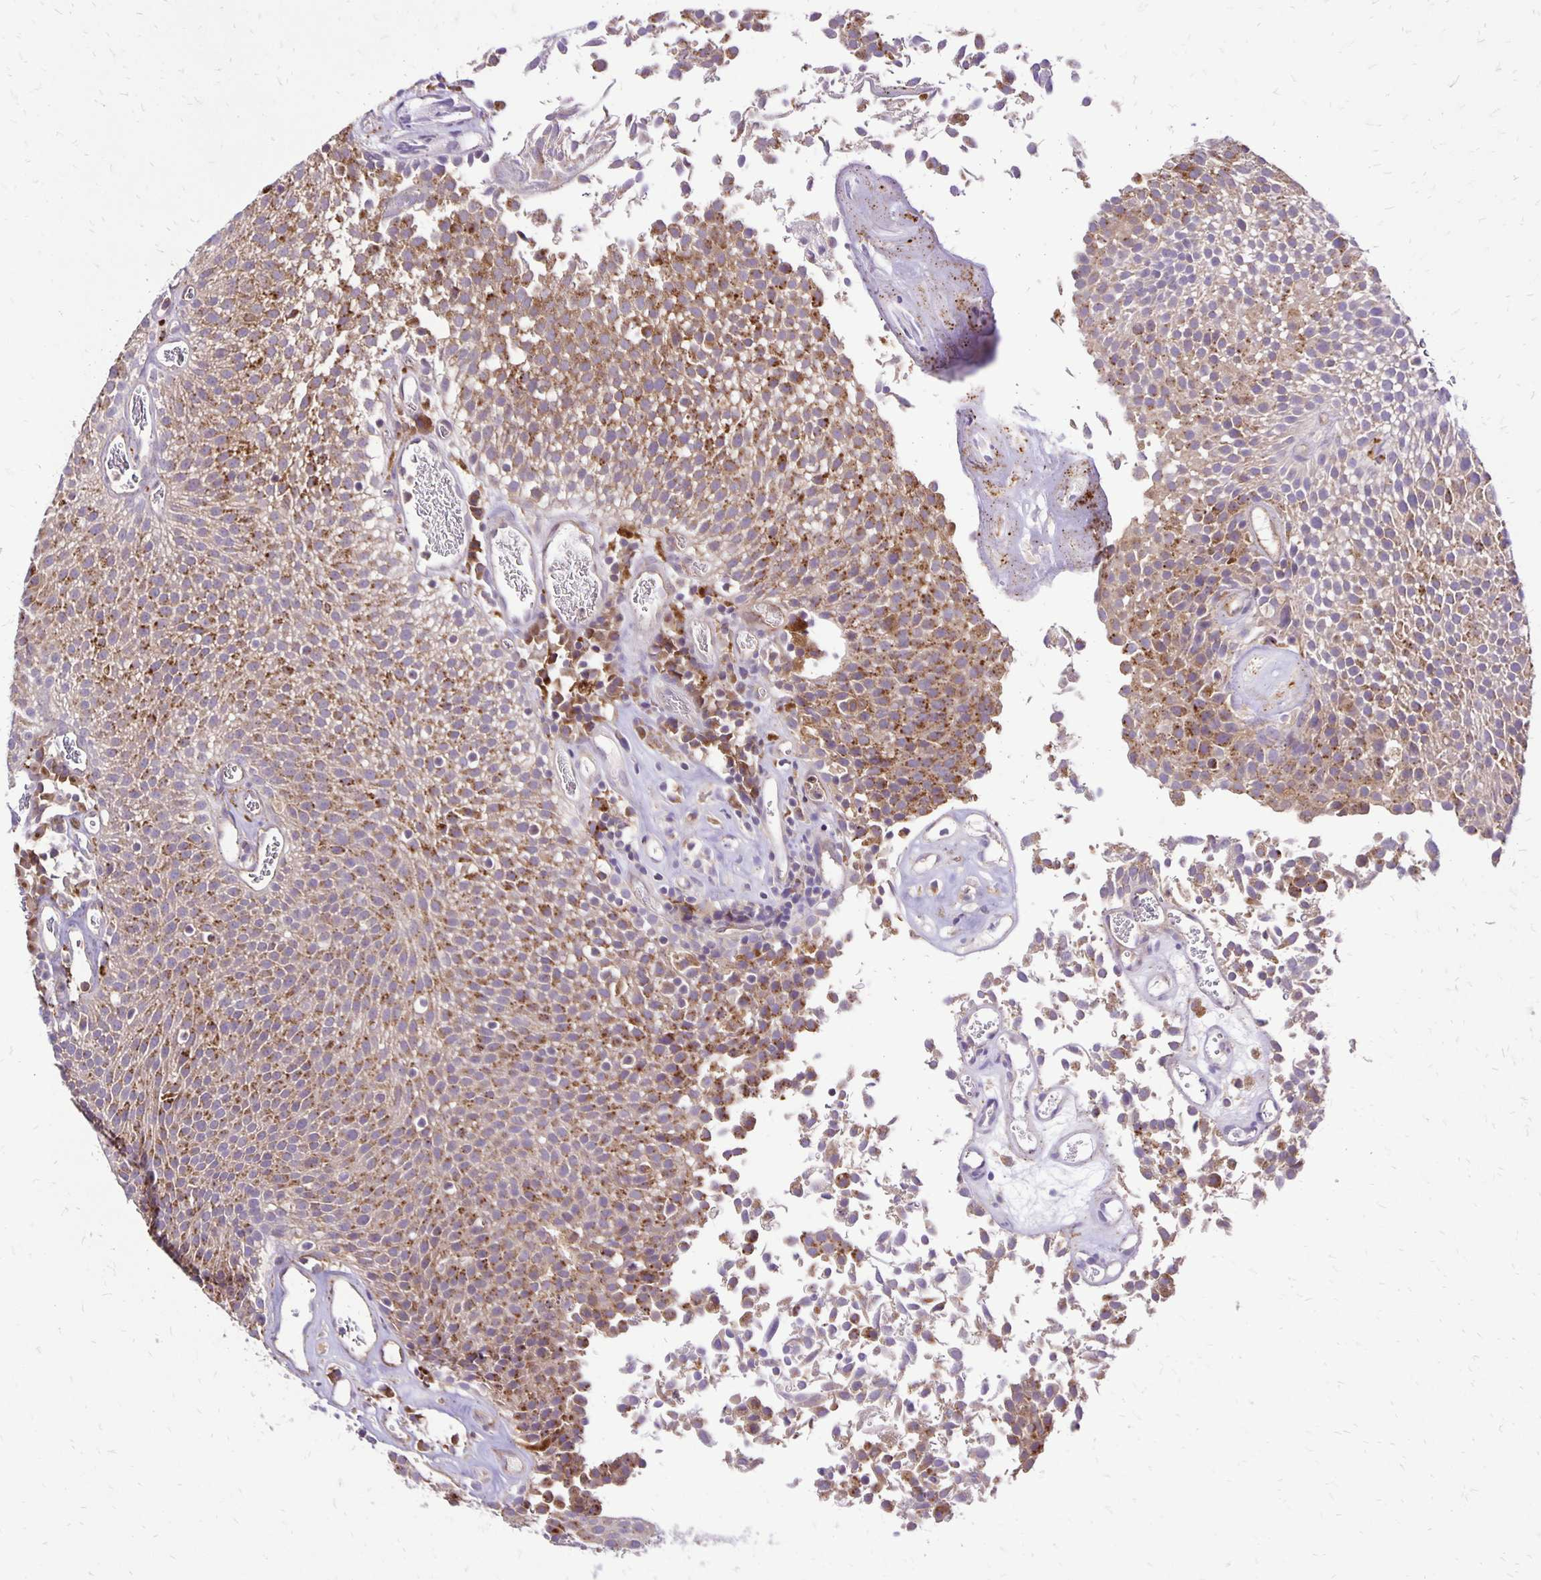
{"staining": {"intensity": "moderate", "quantity": ">75%", "location": "cytoplasmic/membranous"}, "tissue": "urothelial cancer", "cell_type": "Tumor cells", "image_type": "cancer", "snomed": [{"axis": "morphology", "description": "Urothelial carcinoma, Low grade"}, {"axis": "topography", "description": "Urinary bladder"}], "caption": "Tumor cells exhibit medium levels of moderate cytoplasmic/membranous expression in about >75% of cells in urothelial carcinoma (low-grade).", "gene": "EIF5A", "patient": {"sex": "female", "age": 79}}